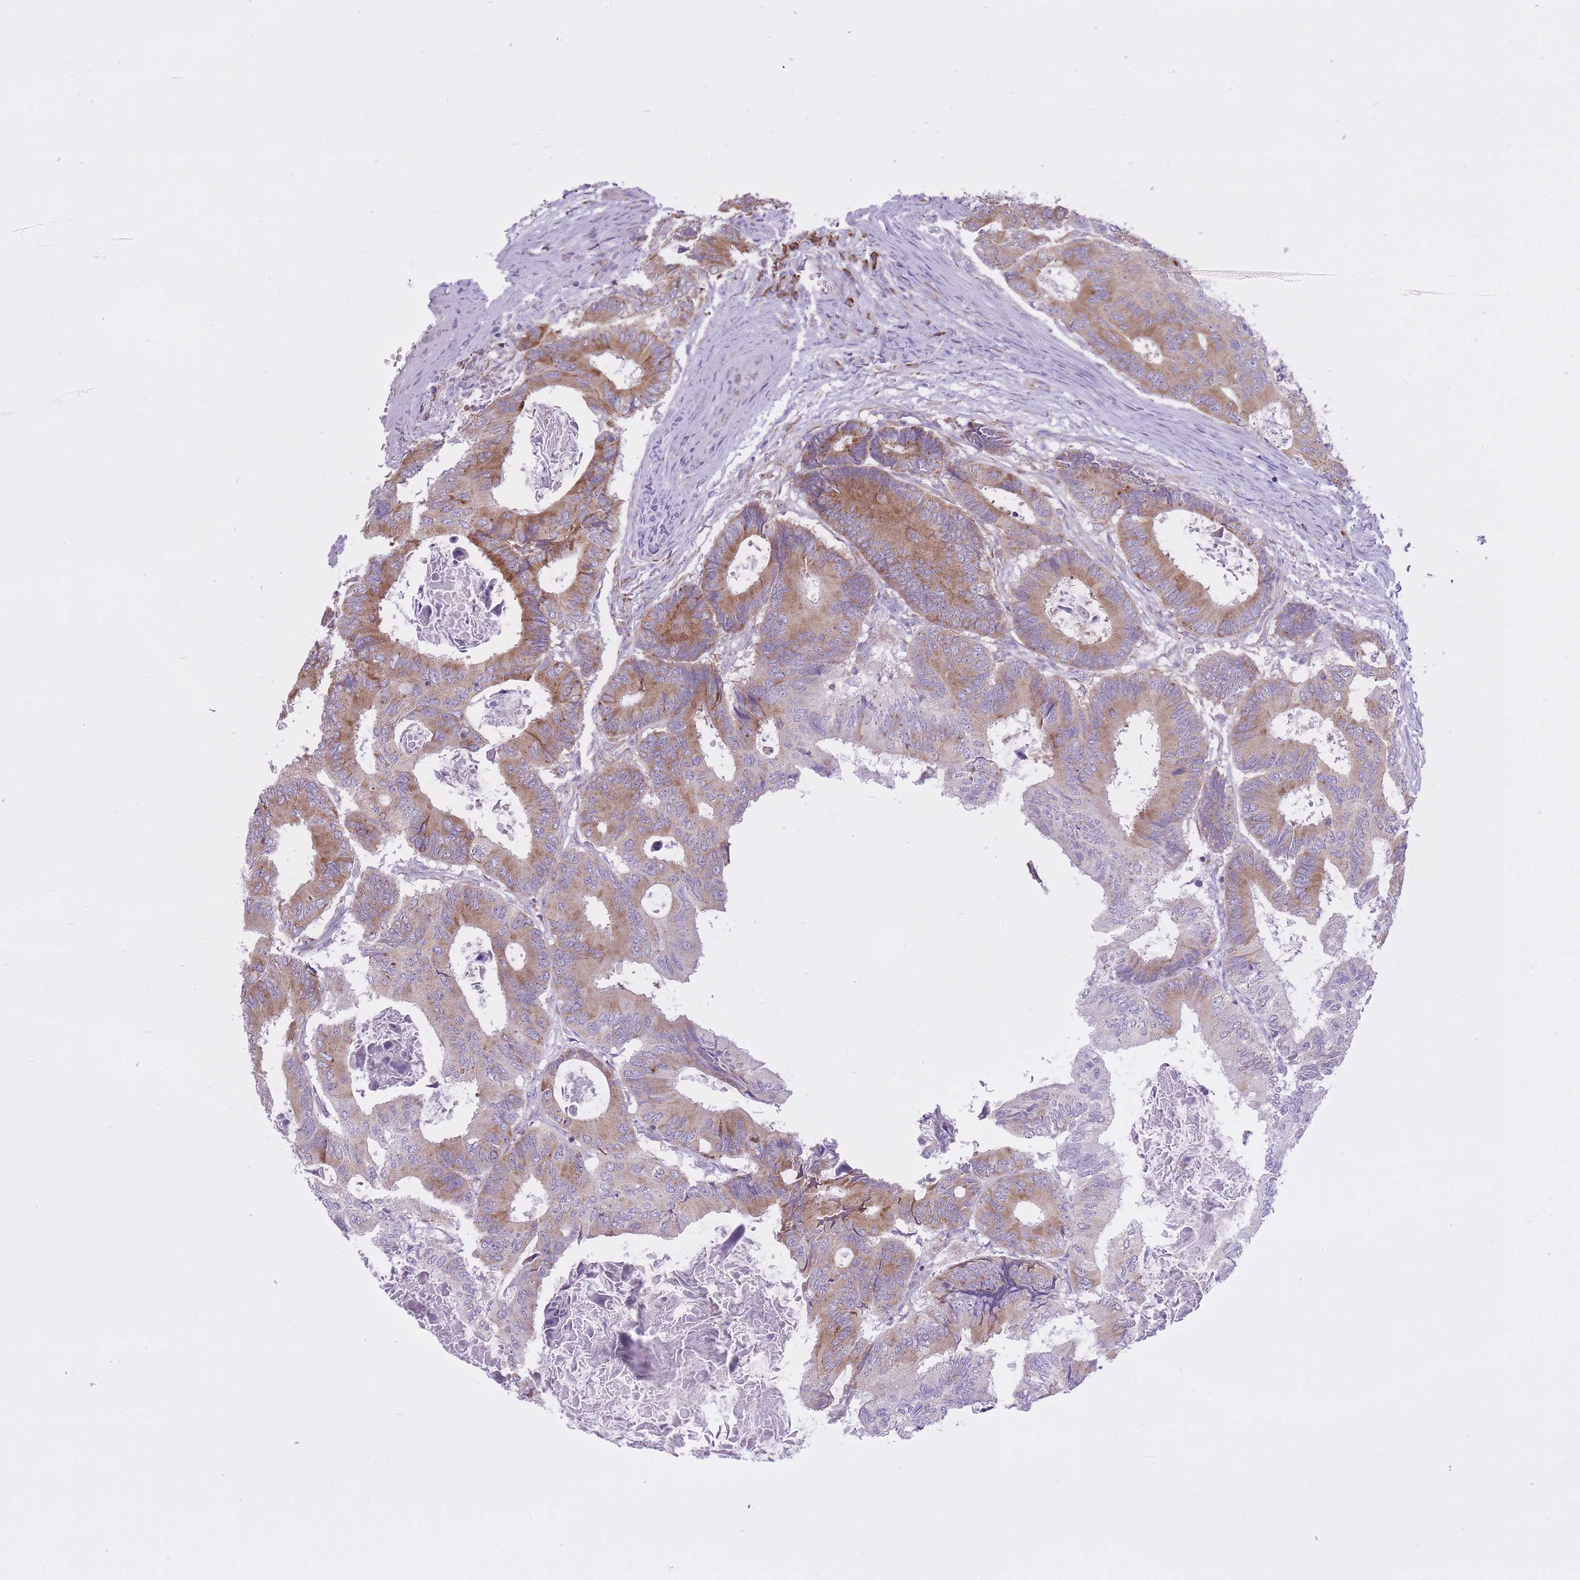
{"staining": {"intensity": "moderate", "quantity": ">75%", "location": "cytoplasmic/membranous"}, "tissue": "colorectal cancer", "cell_type": "Tumor cells", "image_type": "cancer", "snomed": [{"axis": "morphology", "description": "Adenocarcinoma, NOS"}, {"axis": "topography", "description": "Colon"}], "caption": "Colorectal cancer stained with immunohistochemistry demonstrates moderate cytoplasmic/membranous expression in about >75% of tumor cells.", "gene": "ZNF501", "patient": {"sex": "male", "age": 85}}